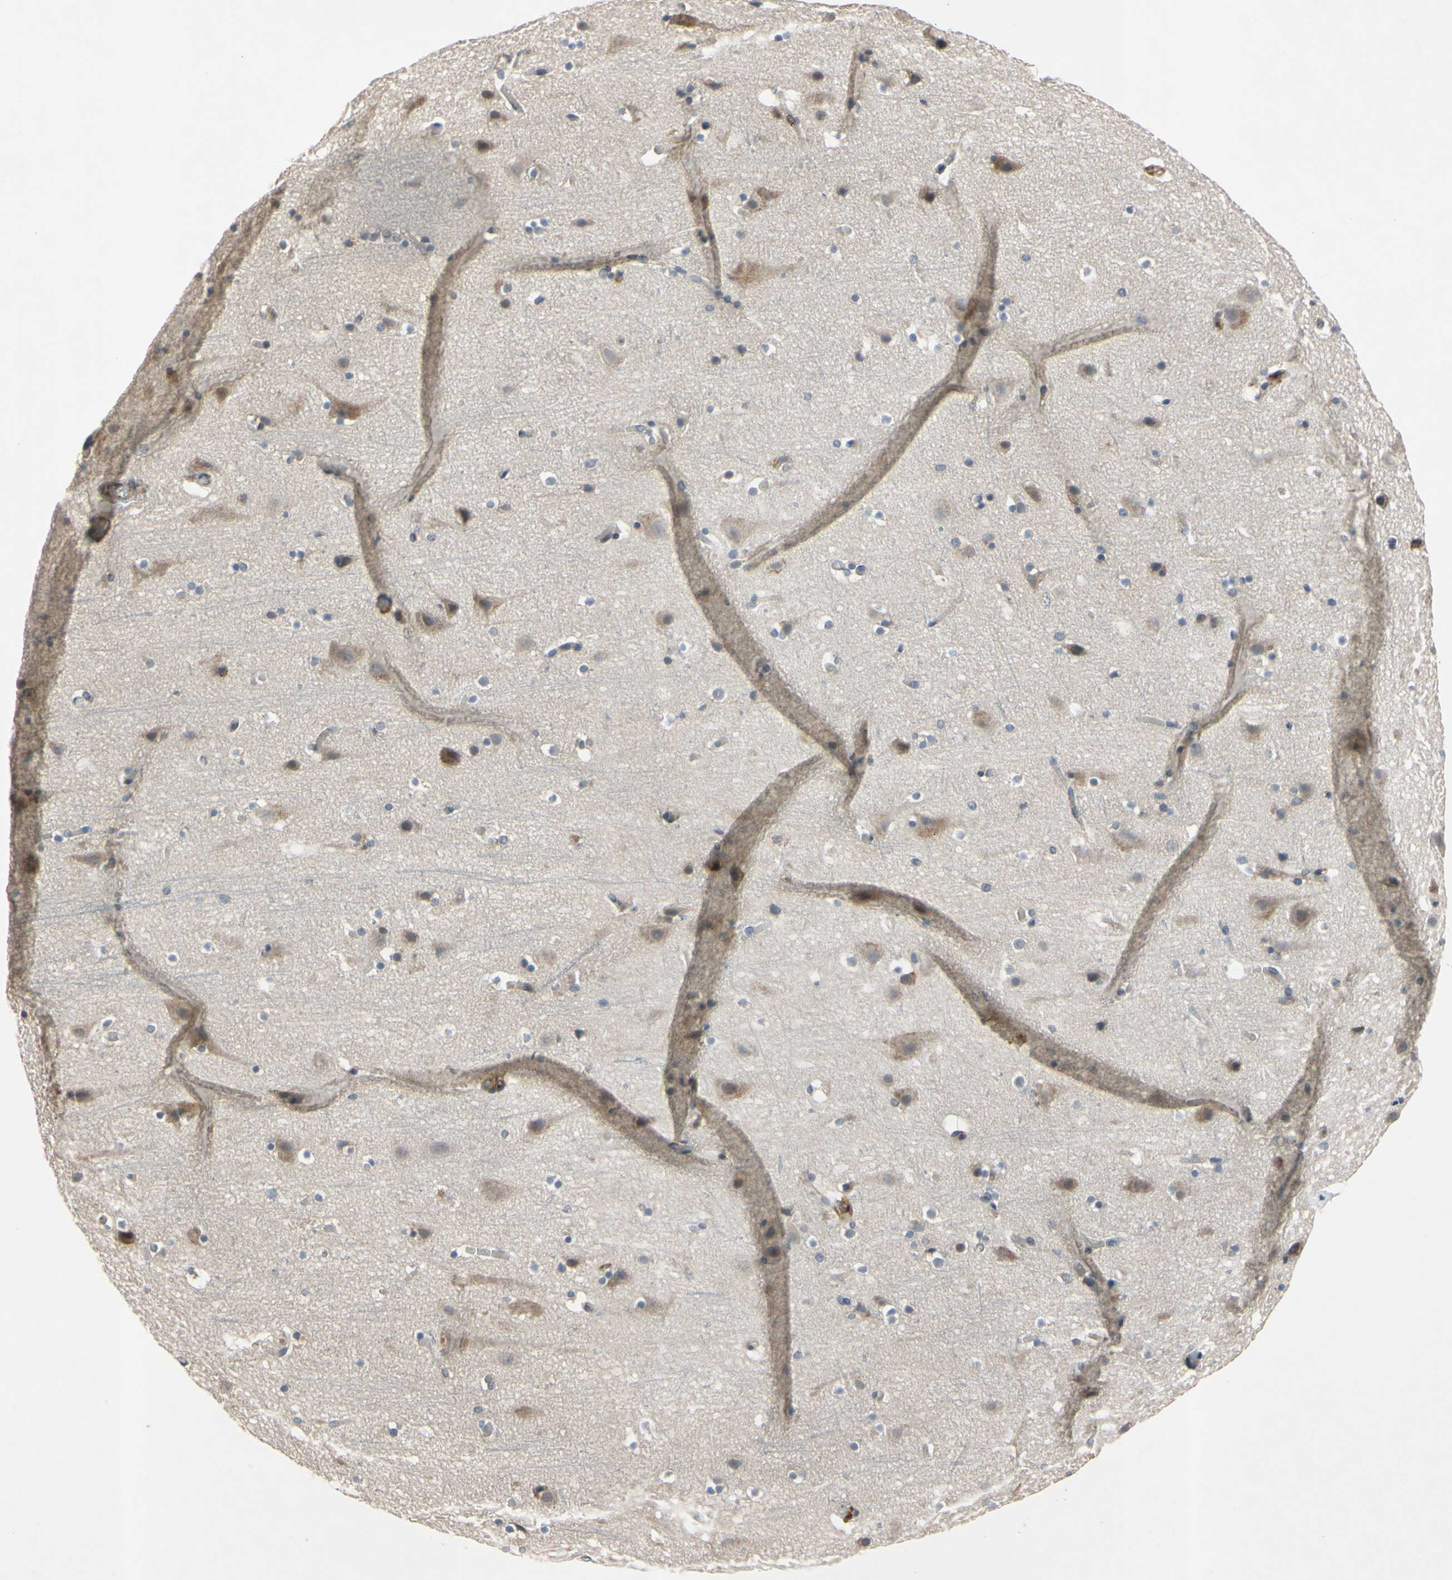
{"staining": {"intensity": "negative", "quantity": "none", "location": "none"}, "tissue": "cerebral cortex", "cell_type": "Endothelial cells", "image_type": "normal", "snomed": [{"axis": "morphology", "description": "Normal tissue, NOS"}, {"axis": "topography", "description": "Cerebral cortex"}], "caption": "The photomicrograph shows no significant positivity in endothelial cells of cerebral cortex. Brightfield microscopy of immunohistochemistry (IHC) stained with DAB (3,3'-diaminobenzidine) (brown) and hematoxylin (blue), captured at high magnification.", "gene": "XIAP", "patient": {"sex": "male", "age": 45}}